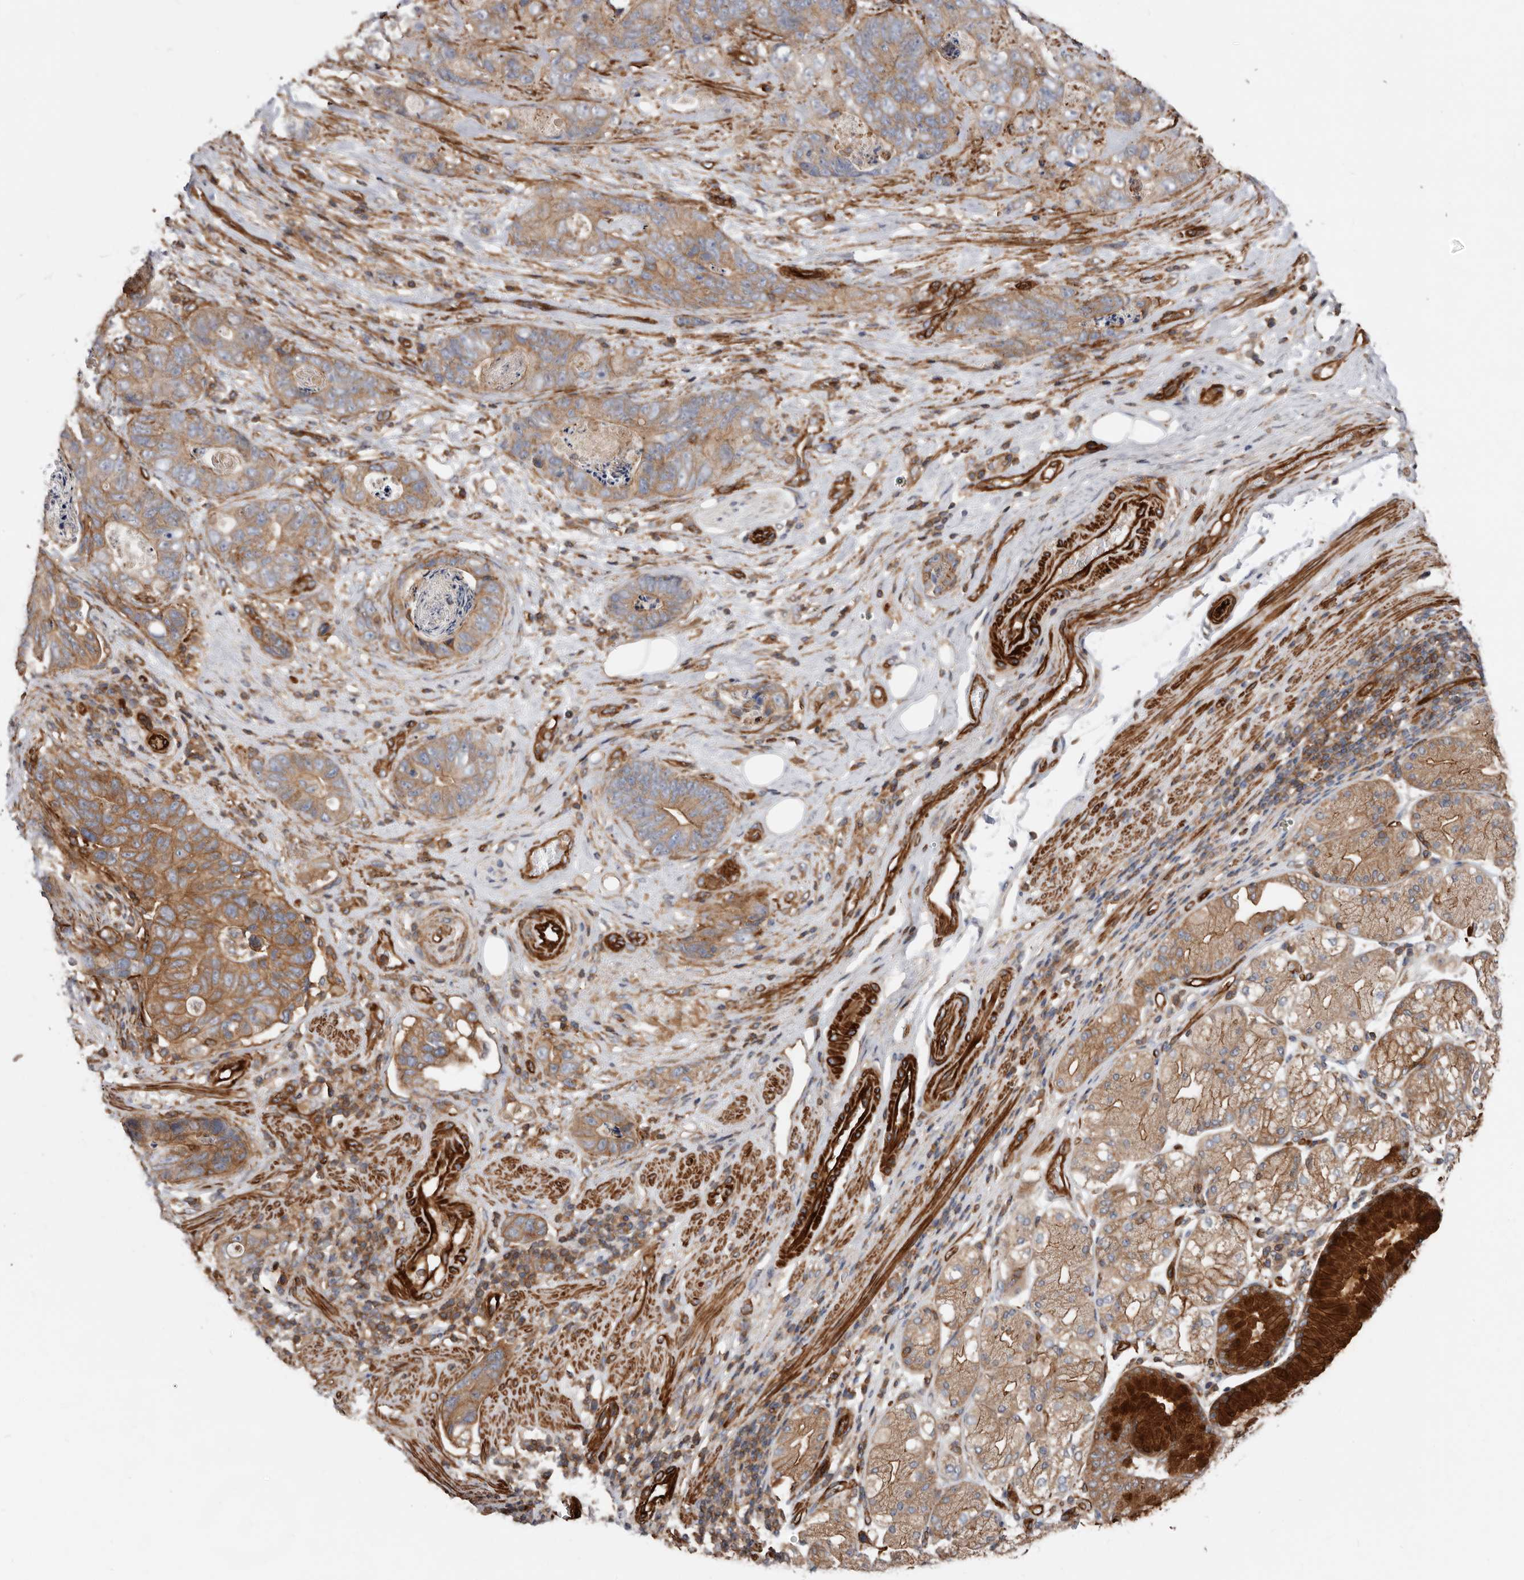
{"staining": {"intensity": "moderate", "quantity": ">75%", "location": "cytoplasmic/membranous"}, "tissue": "stomach cancer", "cell_type": "Tumor cells", "image_type": "cancer", "snomed": [{"axis": "morphology", "description": "Normal tissue, NOS"}, {"axis": "morphology", "description": "Adenocarcinoma, NOS"}, {"axis": "topography", "description": "Stomach"}], "caption": "The image reveals immunohistochemical staining of stomach adenocarcinoma. There is moderate cytoplasmic/membranous expression is identified in approximately >75% of tumor cells.", "gene": "TMC7", "patient": {"sex": "female", "age": 89}}